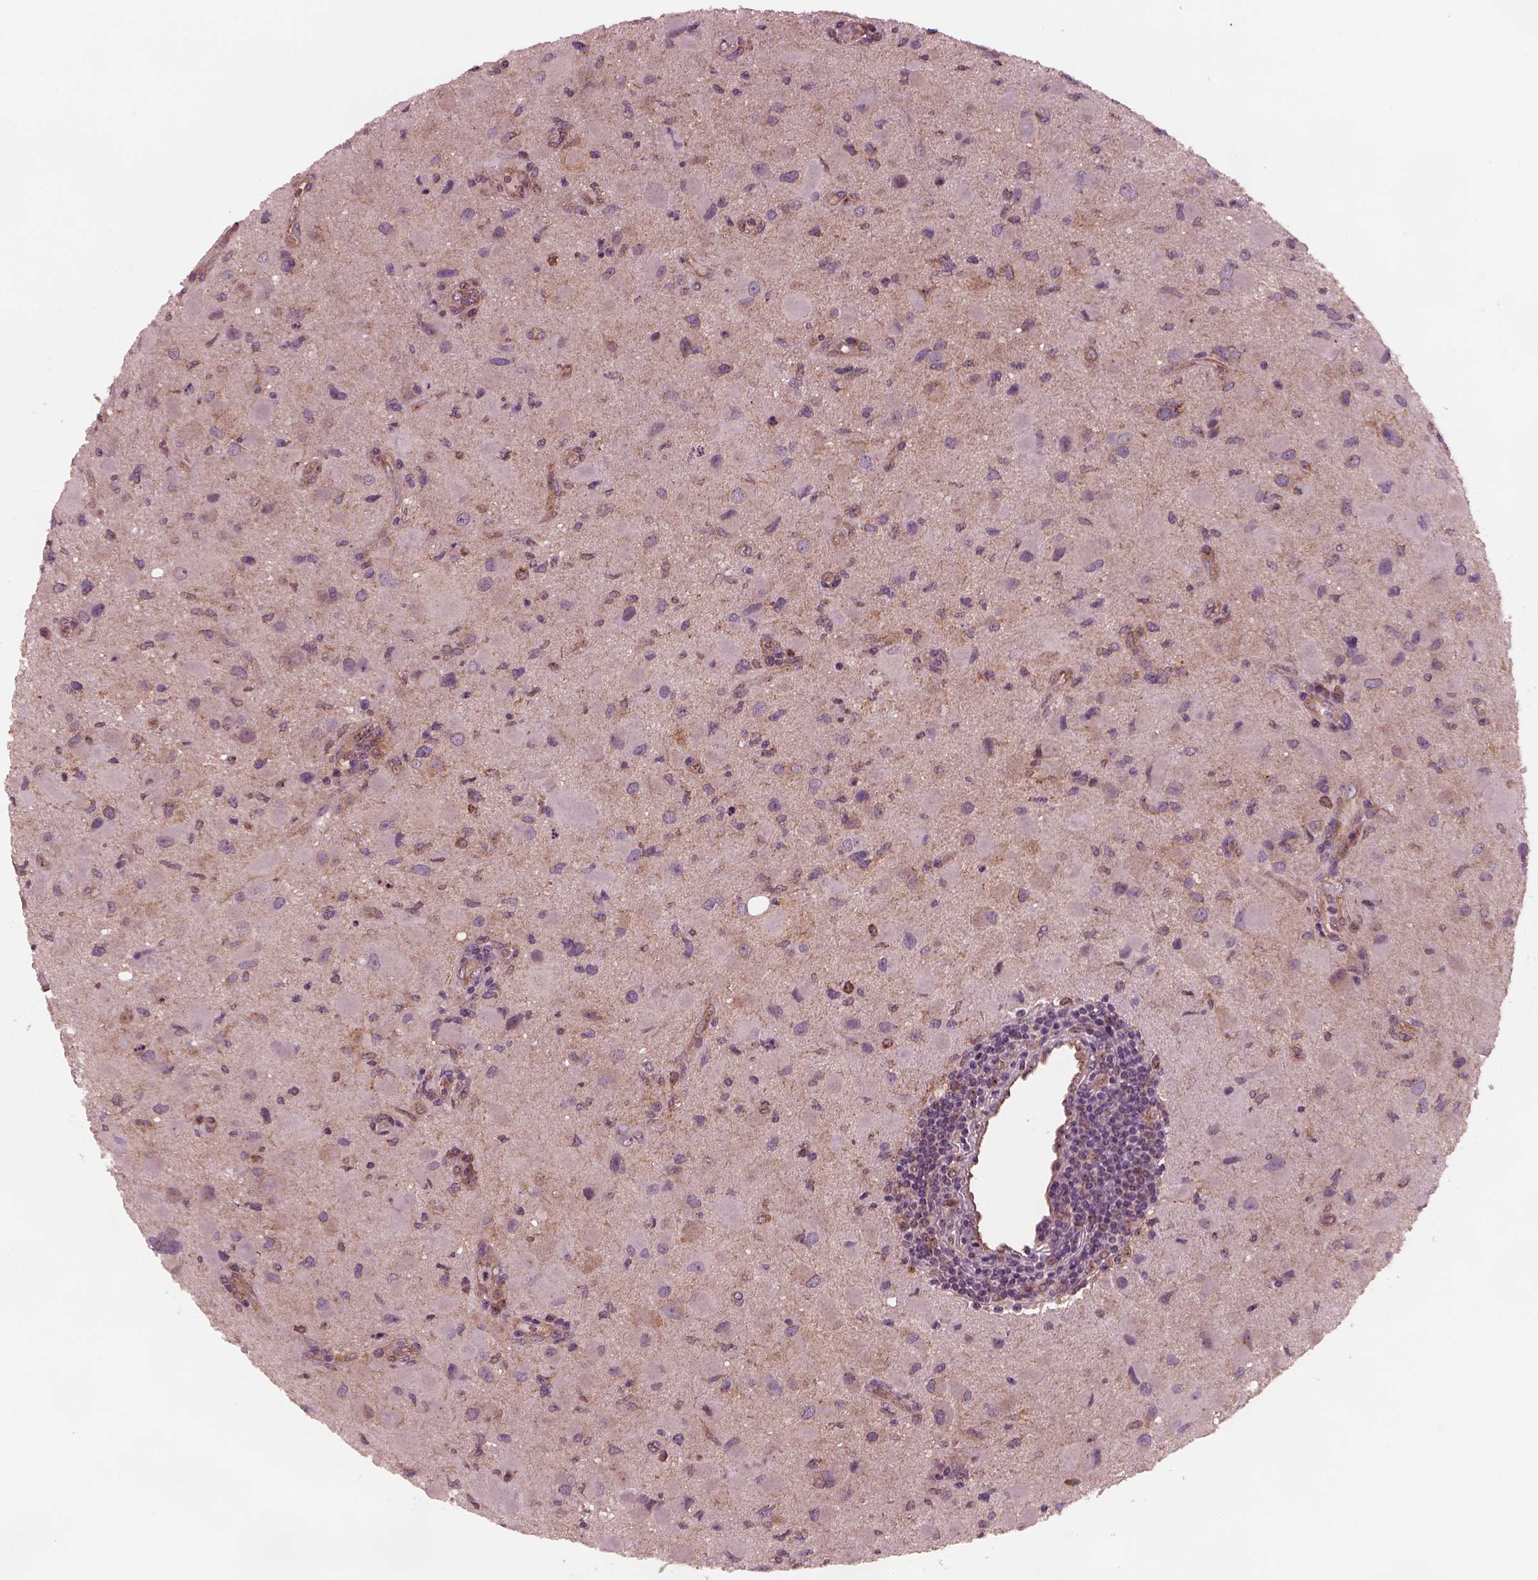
{"staining": {"intensity": "negative", "quantity": "none", "location": "none"}, "tissue": "glioma", "cell_type": "Tumor cells", "image_type": "cancer", "snomed": [{"axis": "morphology", "description": "Glioma, malignant, Low grade"}, {"axis": "topography", "description": "Brain"}], "caption": "Glioma was stained to show a protein in brown. There is no significant expression in tumor cells.", "gene": "TUBG1", "patient": {"sex": "female", "age": 32}}